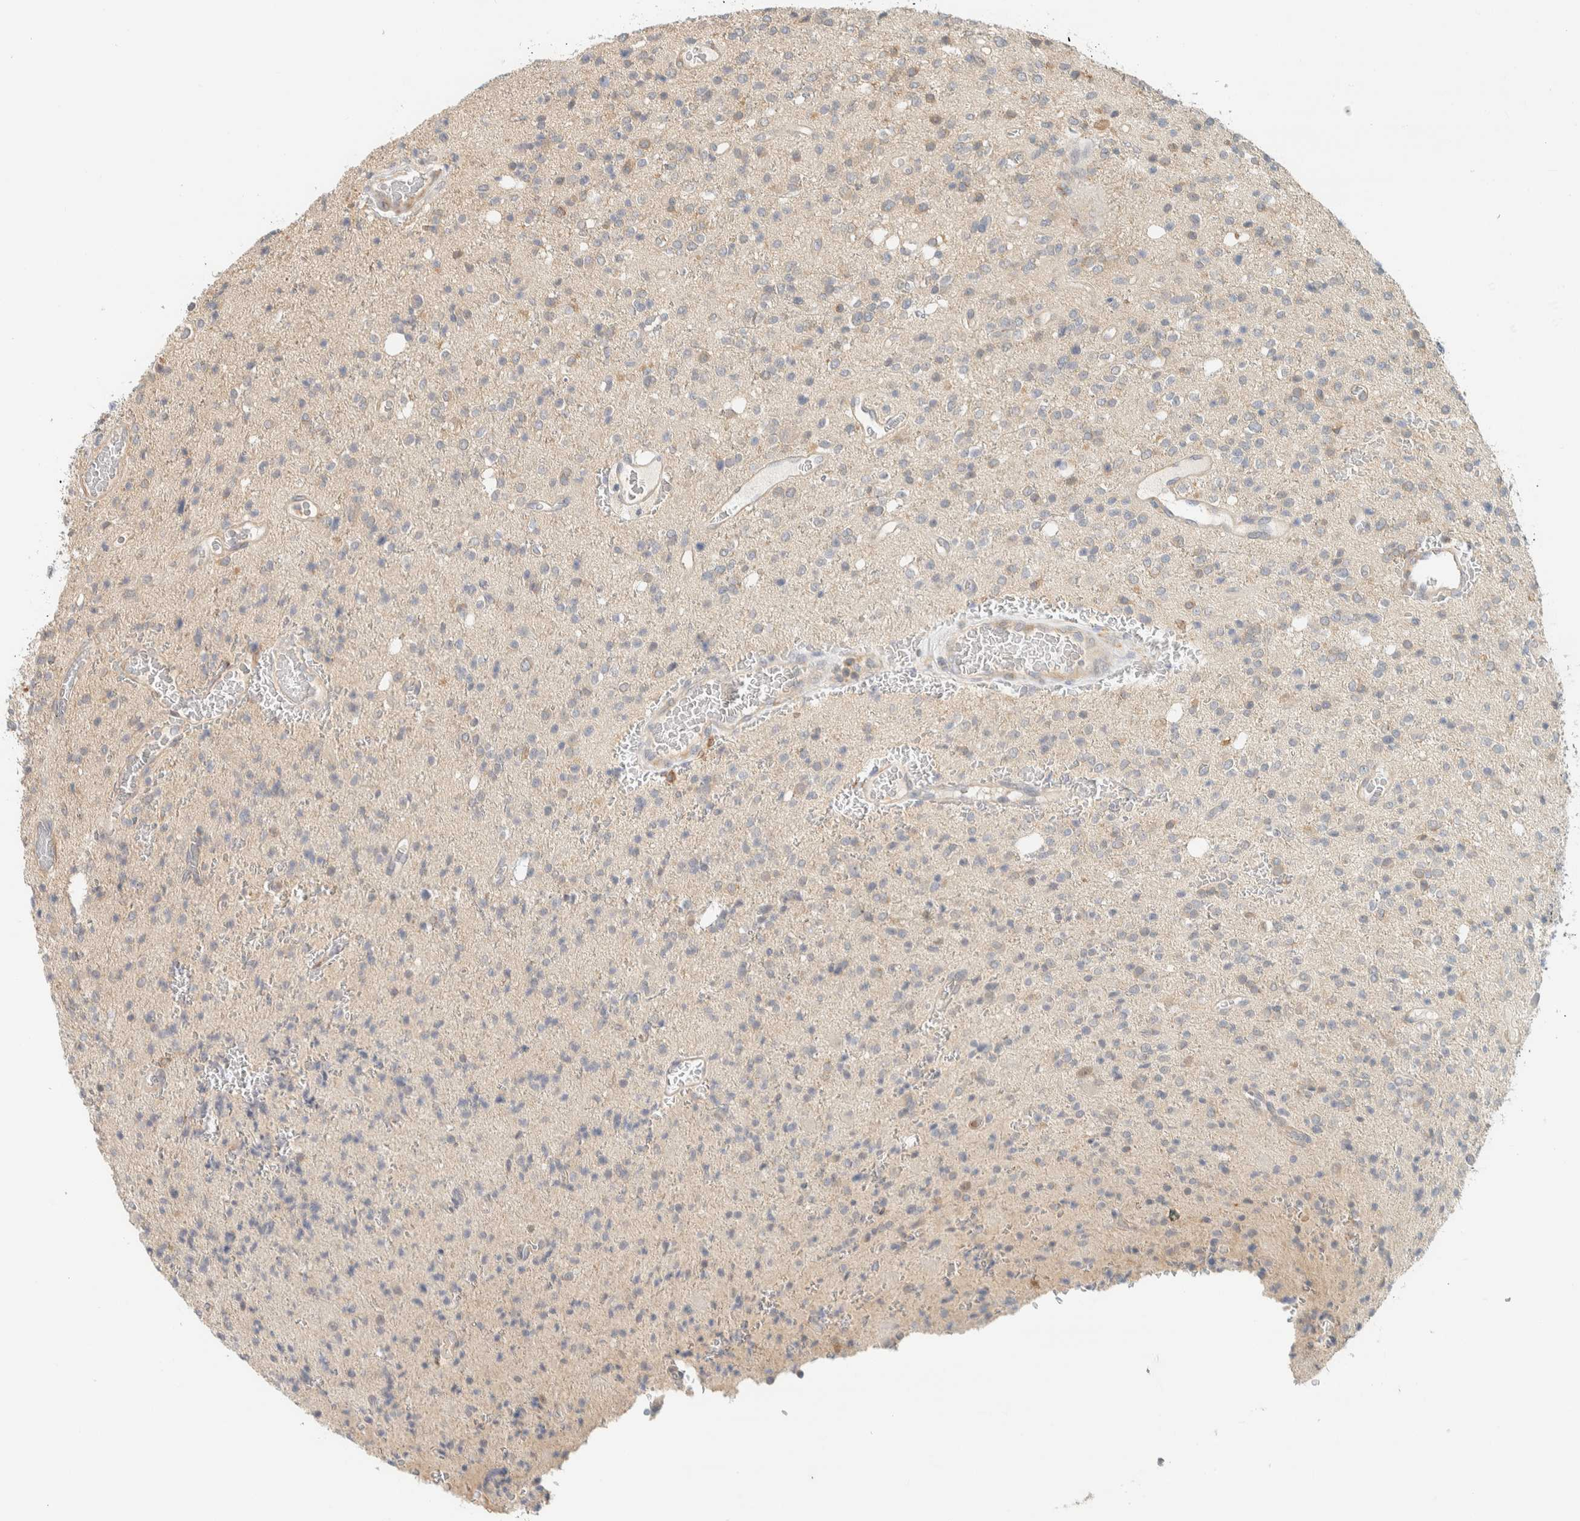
{"staining": {"intensity": "weak", "quantity": "<25%", "location": "cytoplasmic/membranous"}, "tissue": "glioma", "cell_type": "Tumor cells", "image_type": "cancer", "snomed": [{"axis": "morphology", "description": "Glioma, malignant, High grade"}, {"axis": "topography", "description": "Brain"}], "caption": "Protein analysis of glioma exhibits no significant positivity in tumor cells.", "gene": "RAB11FIP1", "patient": {"sex": "male", "age": 34}}